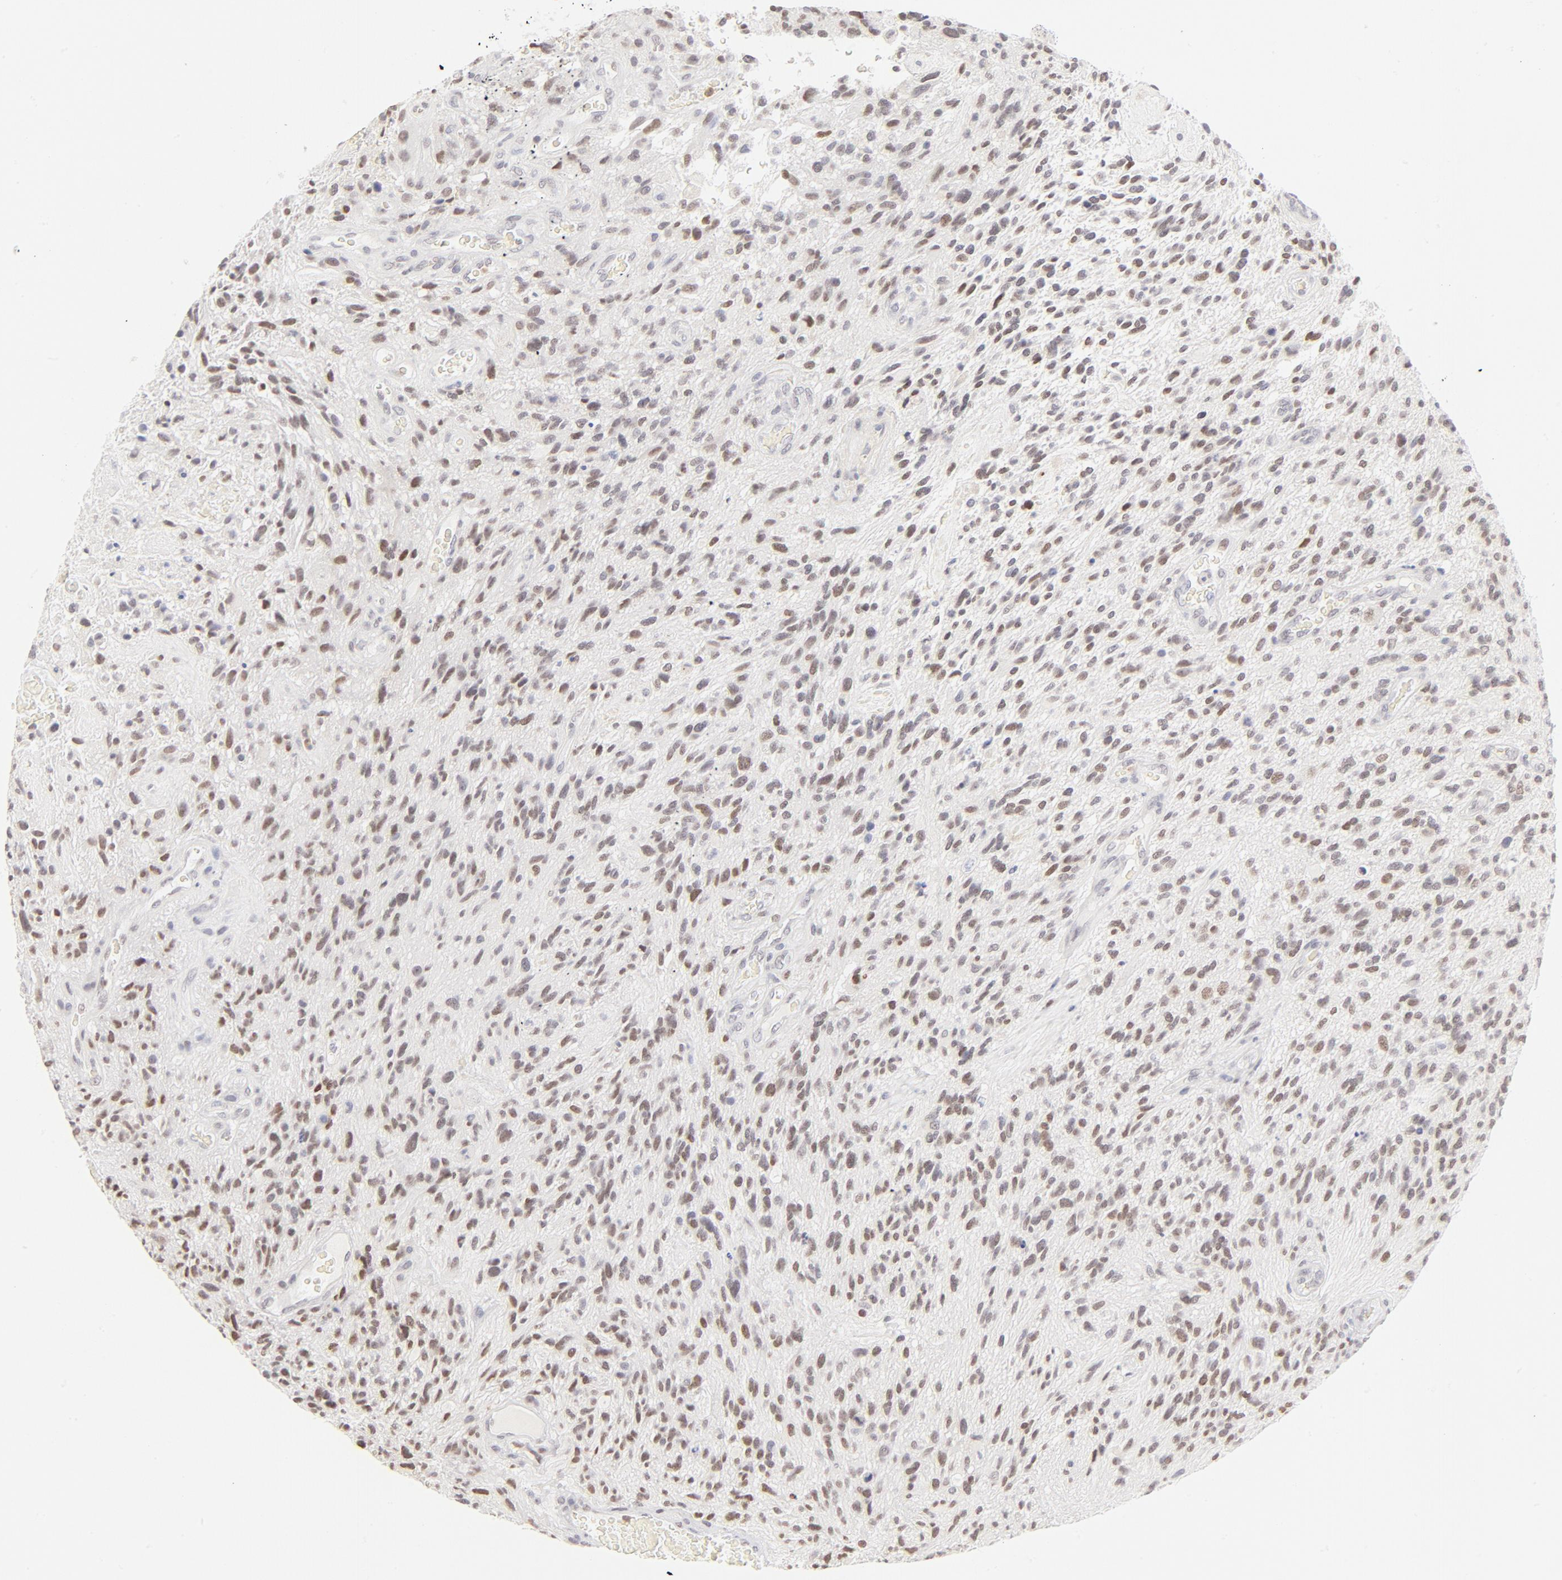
{"staining": {"intensity": "moderate", "quantity": "25%-75%", "location": "nuclear"}, "tissue": "glioma", "cell_type": "Tumor cells", "image_type": "cancer", "snomed": [{"axis": "morphology", "description": "Normal tissue, NOS"}, {"axis": "morphology", "description": "Glioma, malignant, High grade"}, {"axis": "topography", "description": "Cerebral cortex"}], "caption": "Glioma tissue demonstrates moderate nuclear expression in approximately 25%-75% of tumor cells, visualized by immunohistochemistry.", "gene": "PBX1", "patient": {"sex": "male", "age": 75}}